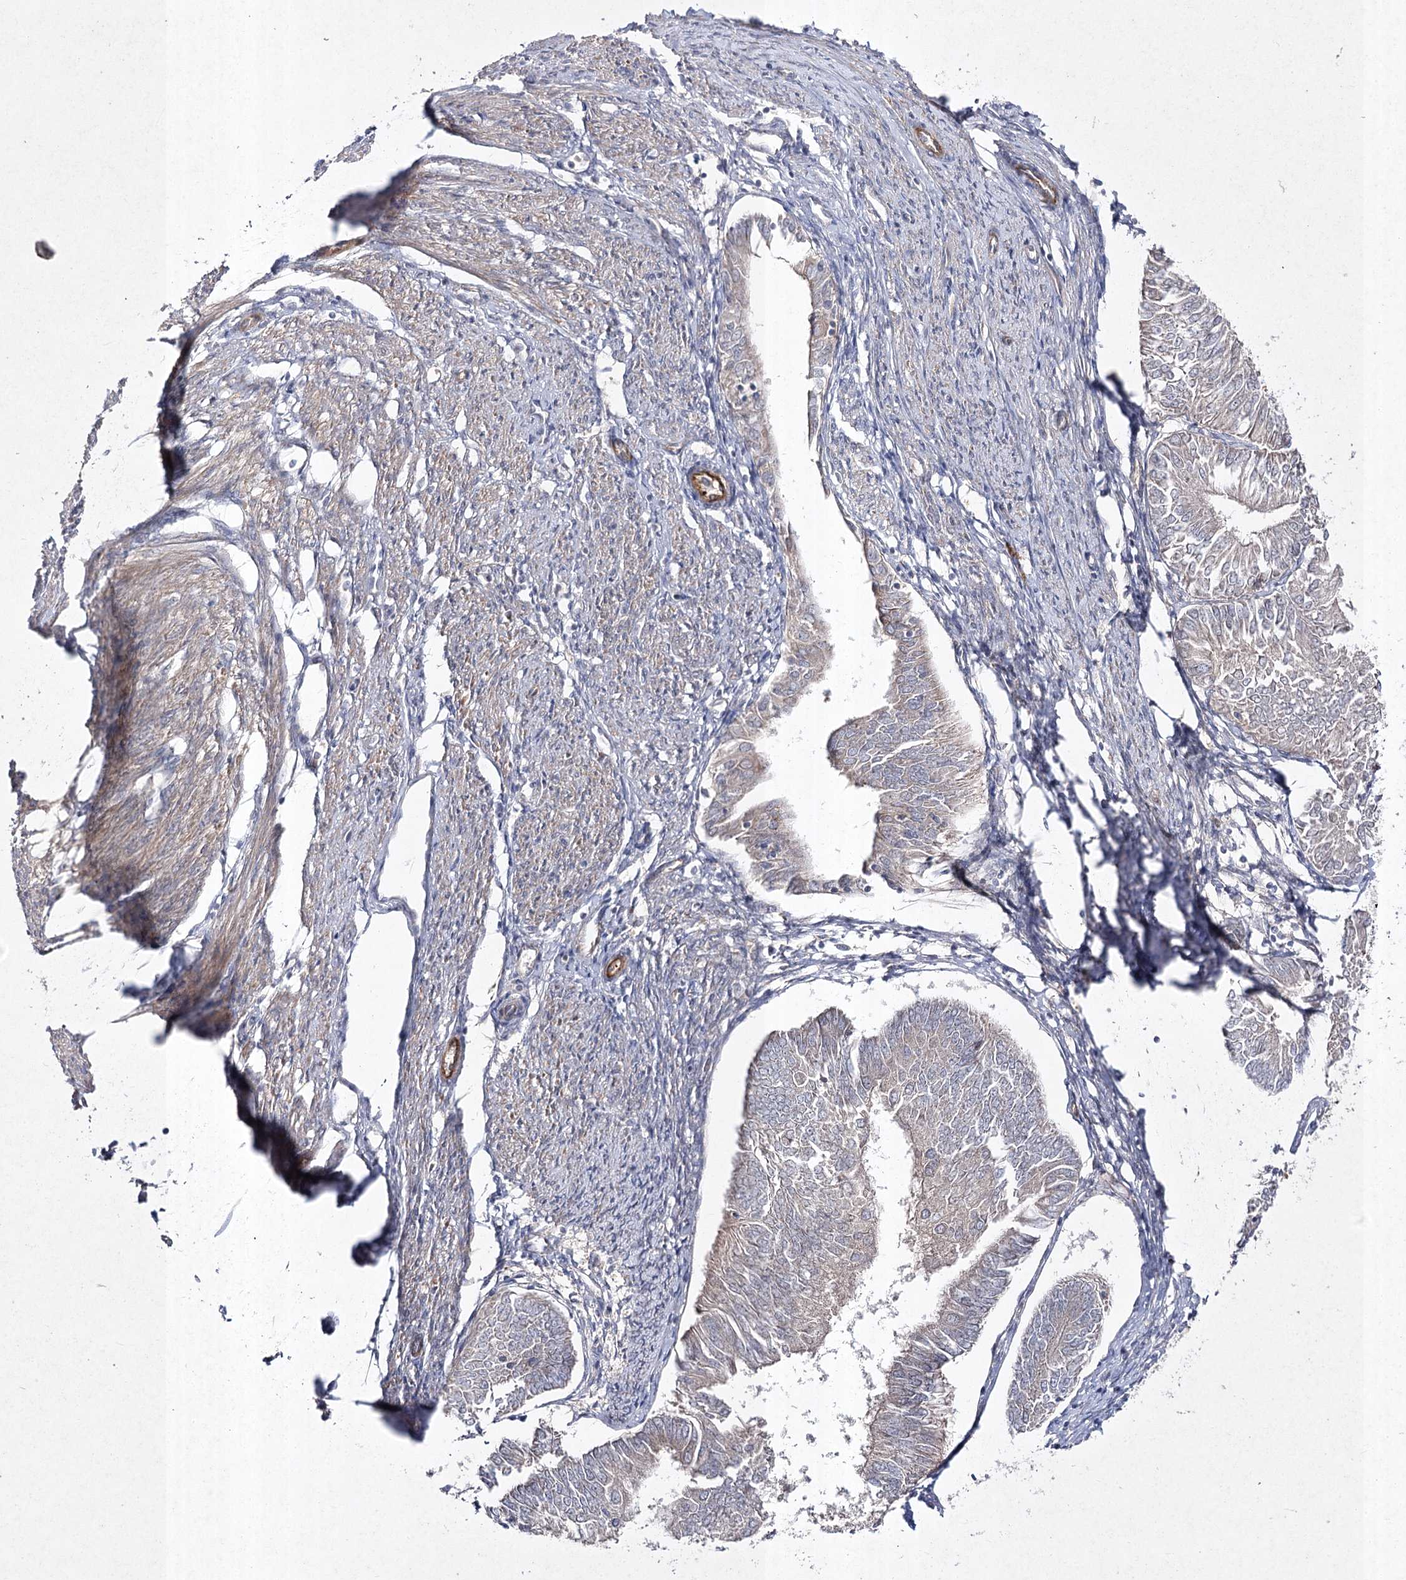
{"staining": {"intensity": "negative", "quantity": "none", "location": "none"}, "tissue": "endometrial cancer", "cell_type": "Tumor cells", "image_type": "cancer", "snomed": [{"axis": "morphology", "description": "Adenocarcinoma, NOS"}, {"axis": "topography", "description": "Endometrium"}], "caption": "Immunohistochemistry micrograph of adenocarcinoma (endometrial) stained for a protein (brown), which shows no expression in tumor cells.", "gene": "FANCL", "patient": {"sex": "female", "age": 58}}